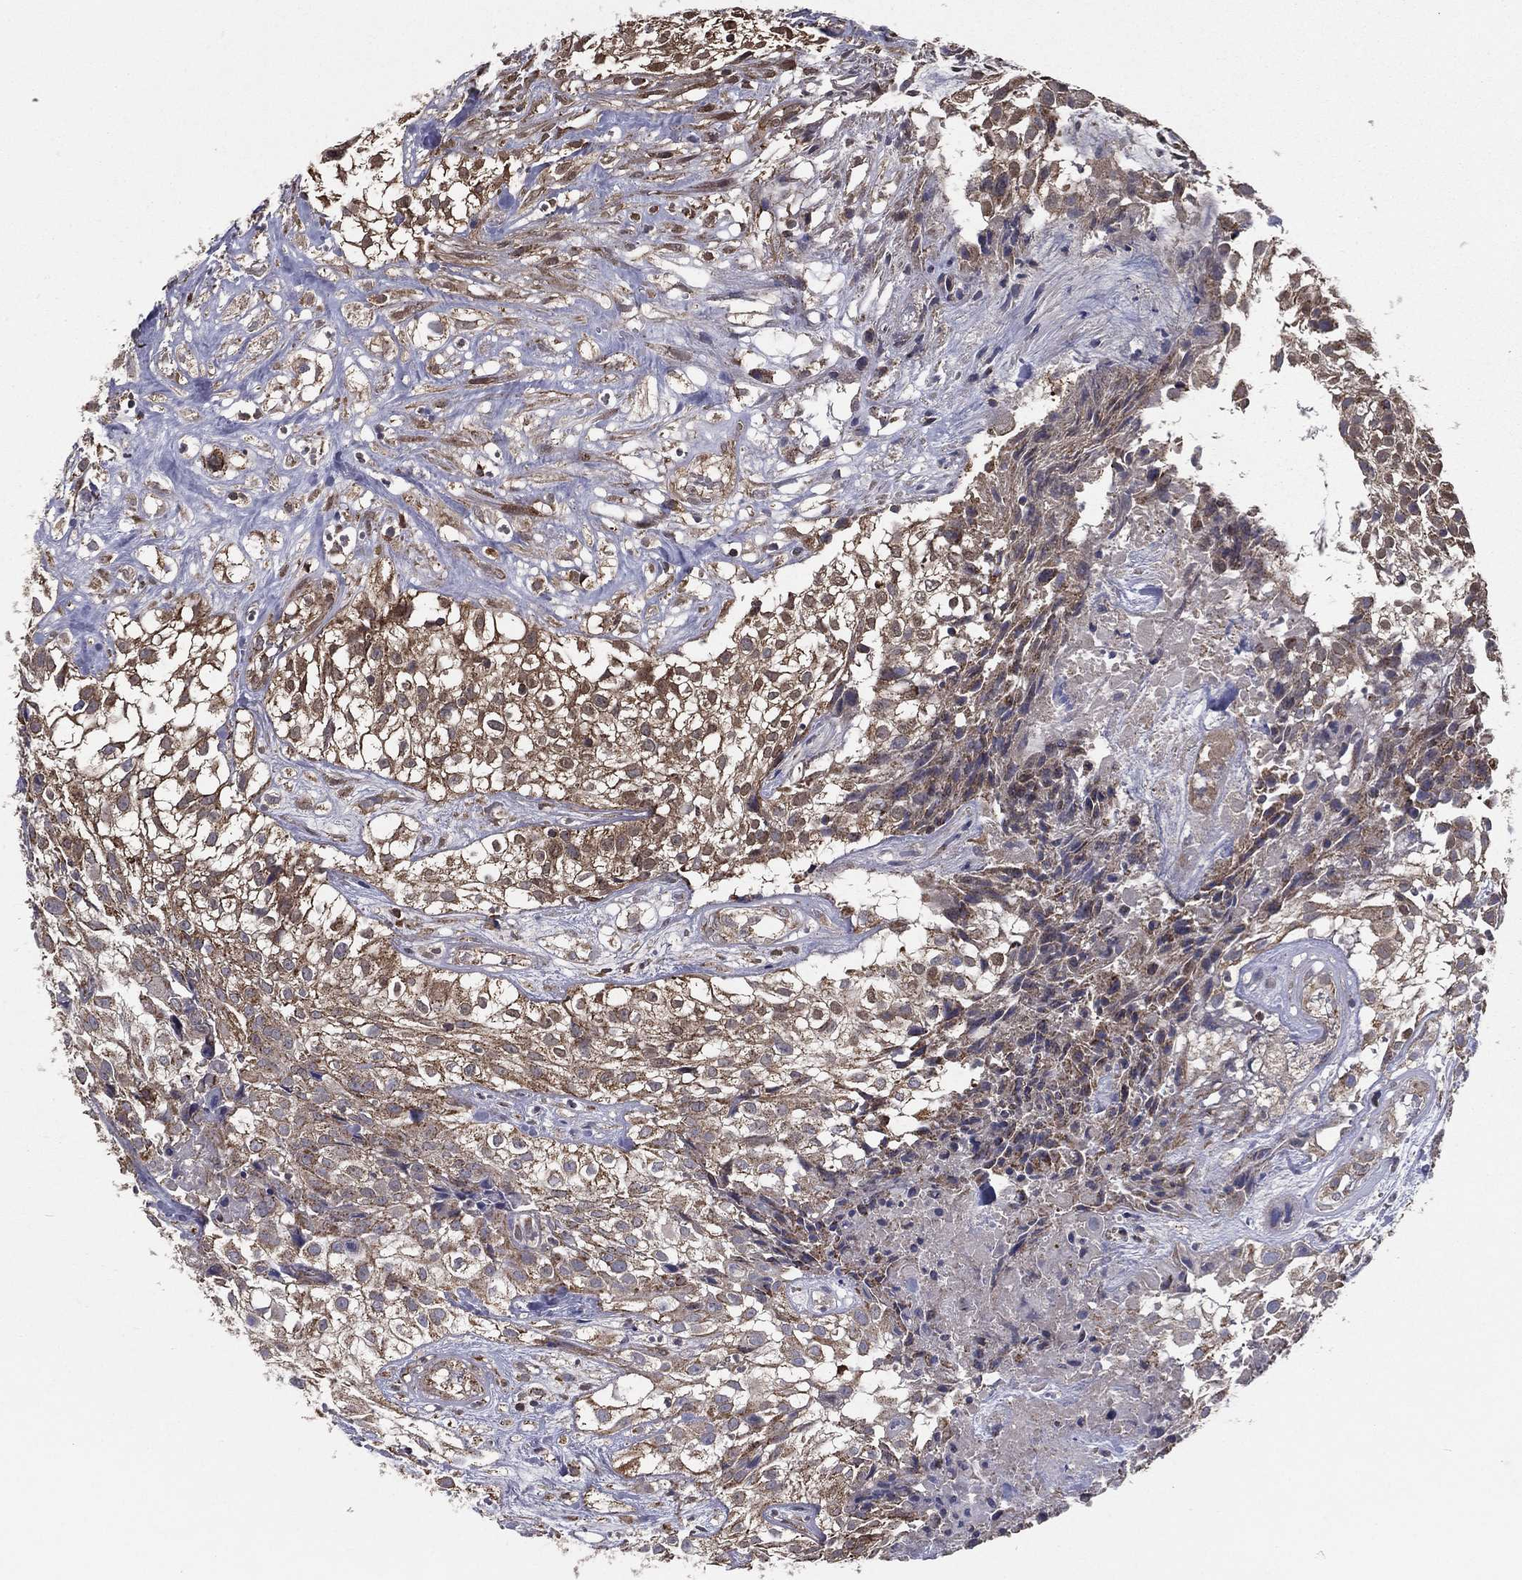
{"staining": {"intensity": "moderate", "quantity": ">75%", "location": "cytoplasmic/membranous"}, "tissue": "urothelial cancer", "cell_type": "Tumor cells", "image_type": "cancer", "snomed": [{"axis": "morphology", "description": "Urothelial carcinoma, High grade"}, {"axis": "topography", "description": "Urinary bladder"}], "caption": "An immunohistochemistry micrograph of tumor tissue is shown. Protein staining in brown highlights moderate cytoplasmic/membranous positivity in urothelial cancer within tumor cells.", "gene": "RIGI", "patient": {"sex": "male", "age": 56}}